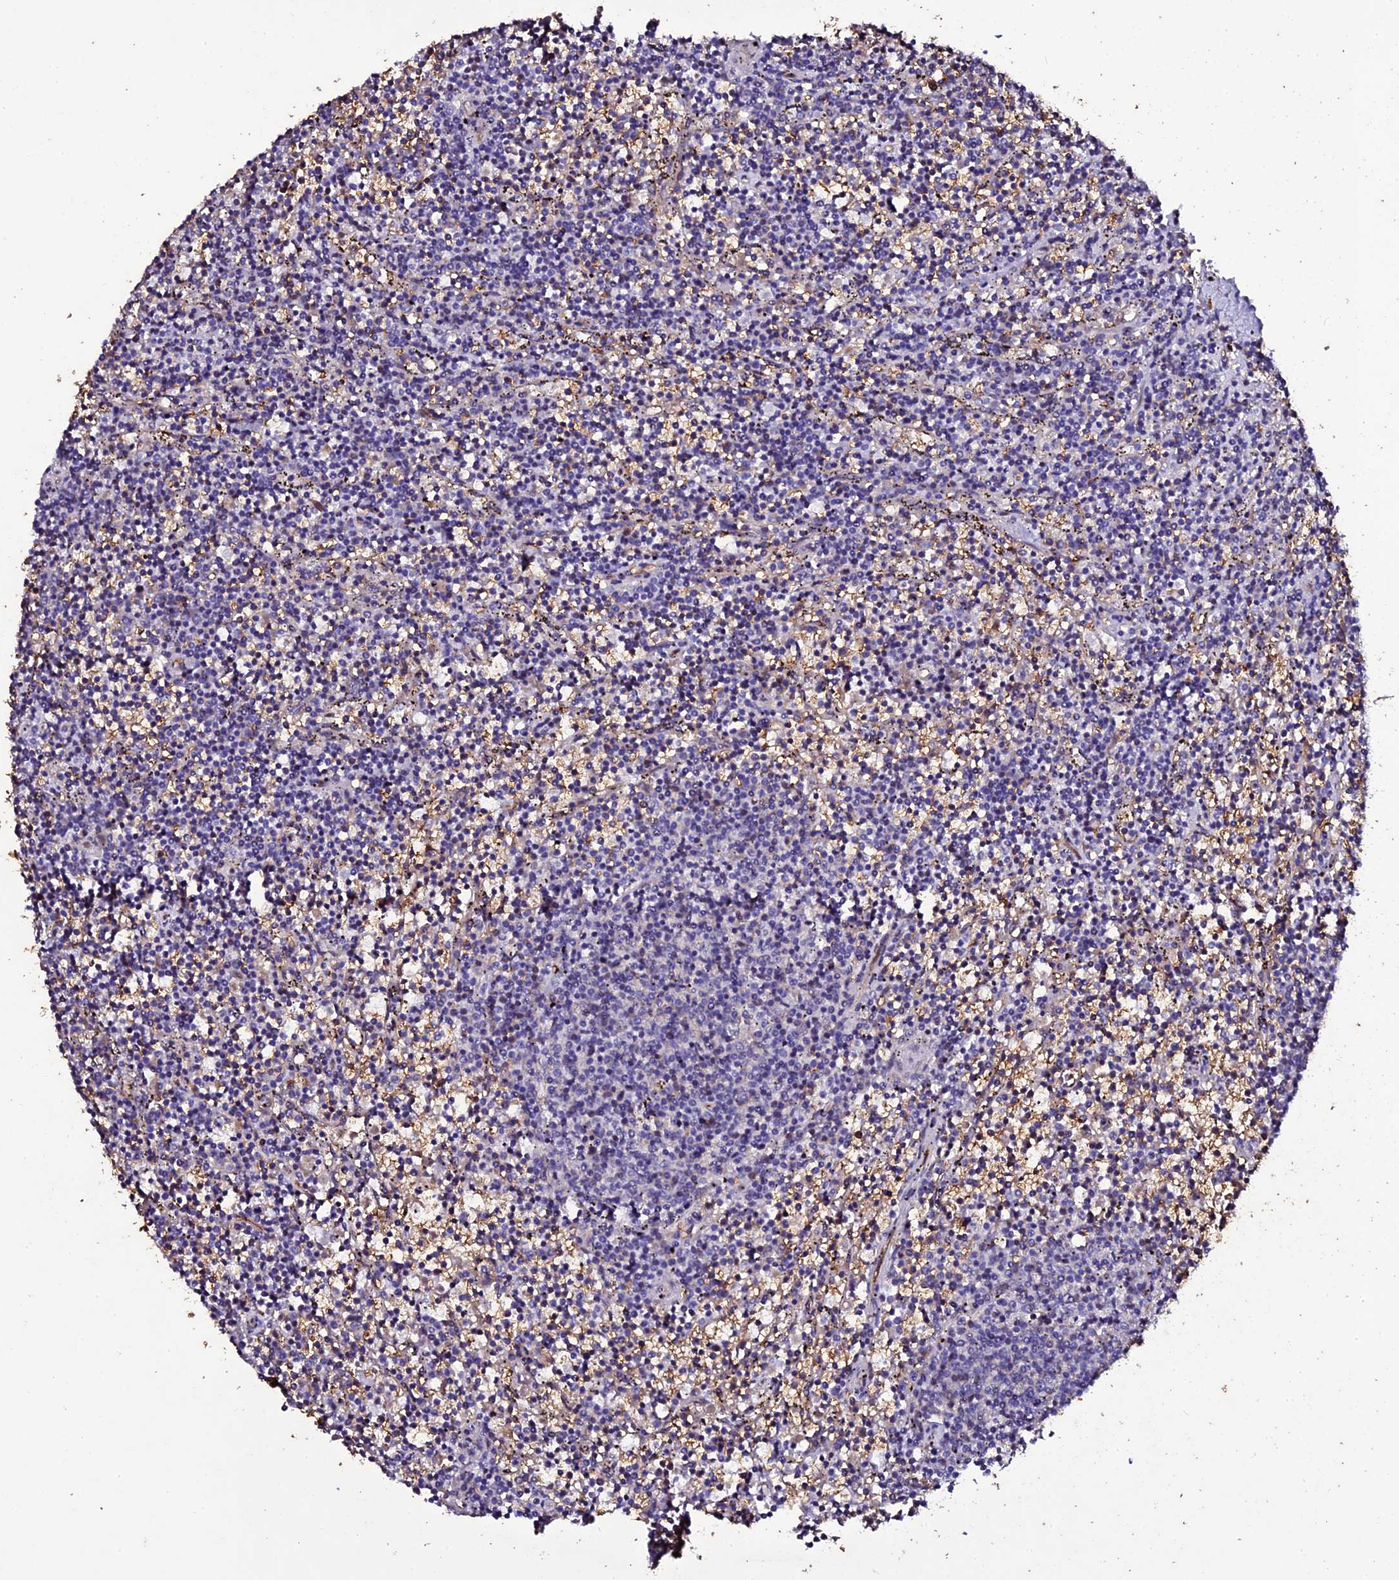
{"staining": {"intensity": "negative", "quantity": "none", "location": "none"}, "tissue": "lymphoma", "cell_type": "Tumor cells", "image_type": "cancer", "snomed": [{"axis": "morphology", "description": "Malignant lymphoma, non-Hodgkin's type, Low grade"}, {"axis": "topography", "description": "Spleen"}], "caption": "Immunohistochemistry histopathology image of neoplastic tissue: human lymphoma stained with DAB displays no significant protein positivity in tumor cells. The staining is performed using DAB (3,3'-diaminobenzidine) brown chromogen with nuclei counter-stained in using hematoxylin.", "gene": "MEX3C", "patient": {"sex": "female", "age": 50}}